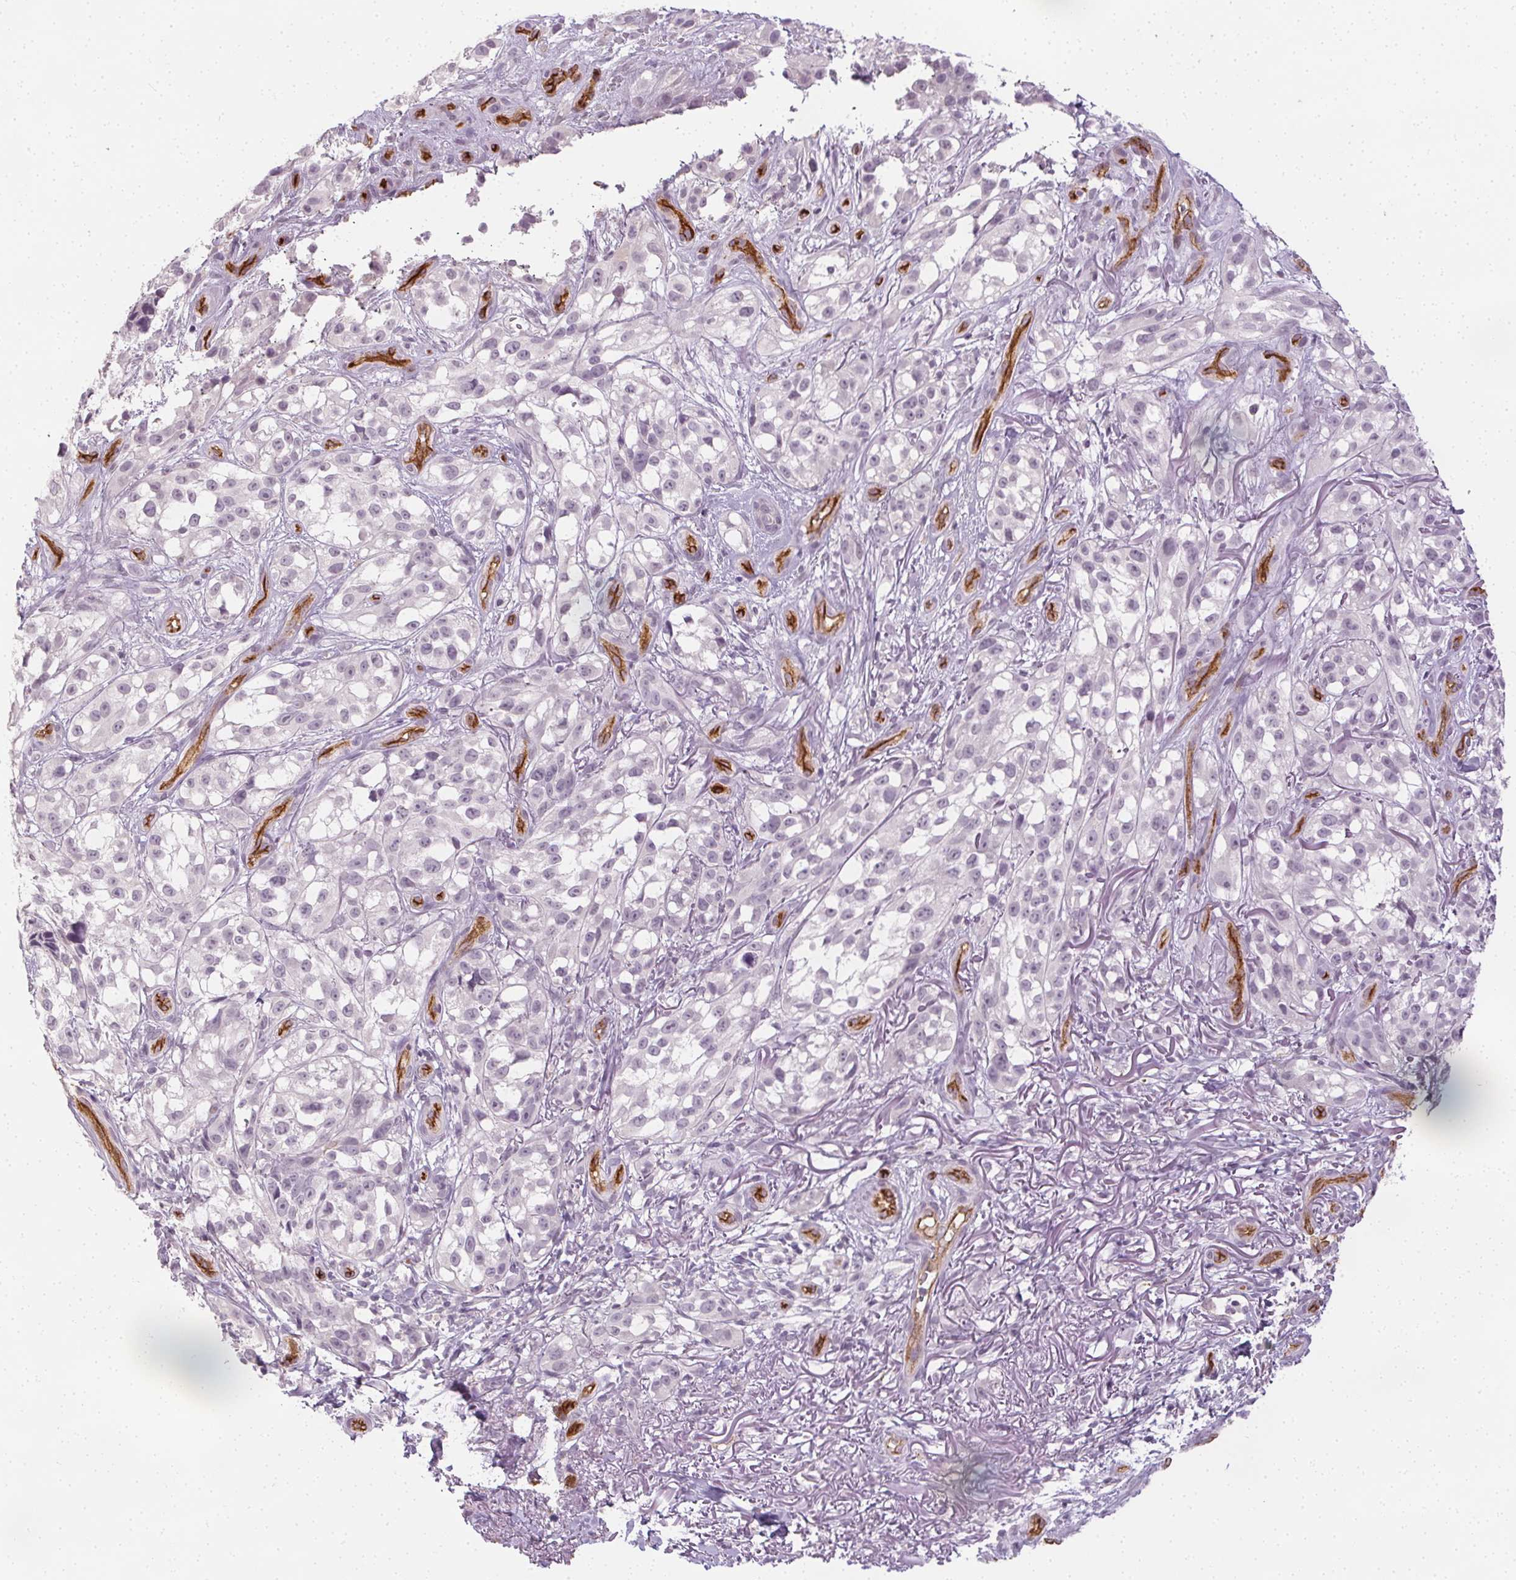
{"staining": {"intensity": "negative", "quantity": "none", "location": "none"}, "tissue": "melanoma", "cell_type": "Tumor cells", "image_type": "cancer", "snomed": [{"axis": "morphology", "description": "Malignant melanoma, NOS"}, {"axis": "topography", "description": "Skin"}], "caption": "IHC of malignant melanoma reveals no staining in tumor cells.", "gene": "PODXL", "patient": {"sex": "female", "age": 85}}